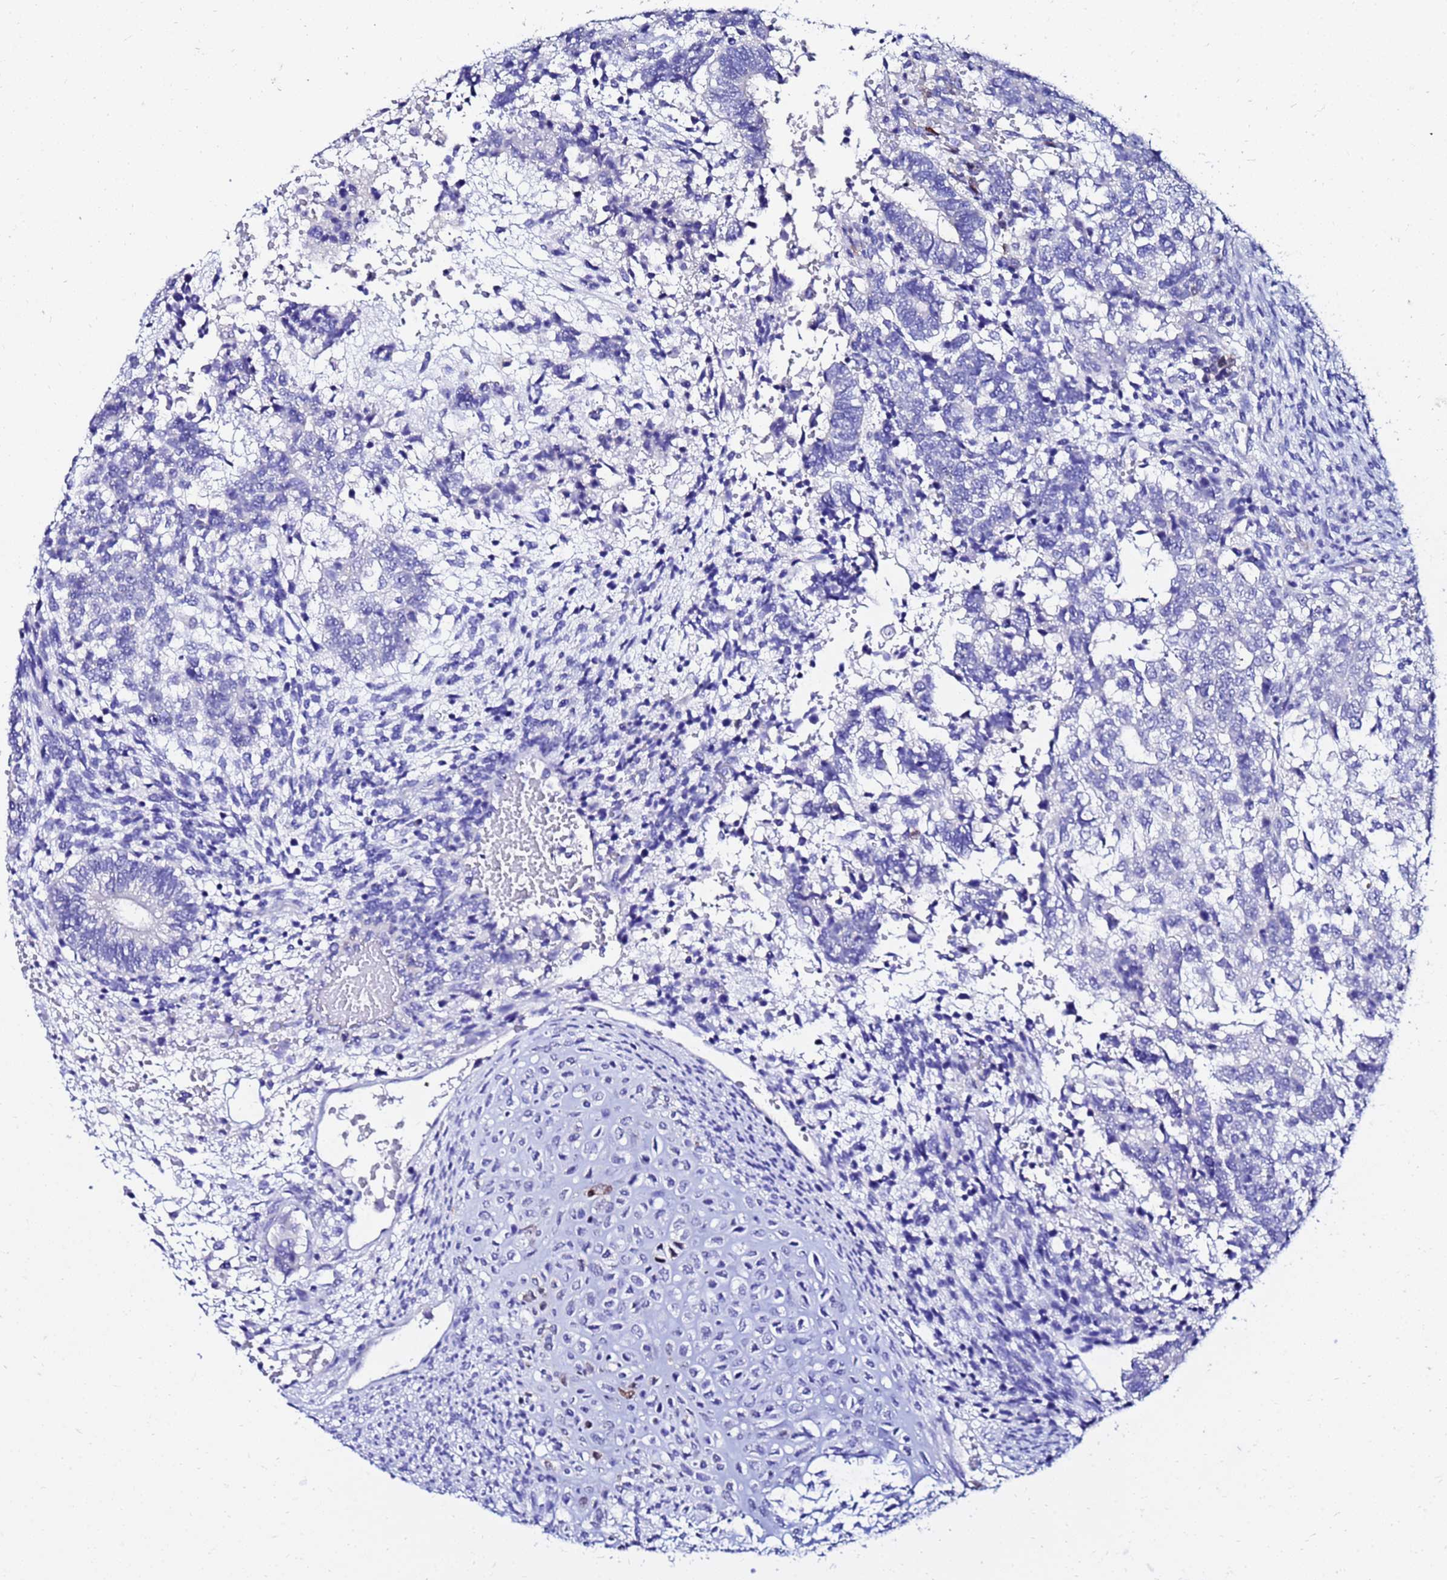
{"staining": {"intensity": "strong", "quantity": "<25%", "location": "cytoplasmic/membranous"}, "tissue": "testis cancer", "cell_type": "Tumor cells", "image_type": "cancer", "snomed": [{"axis": "morphology", "description": "Carcinoma, Embryonal, NOS"}, {"axis": "topography", "description": "Testis"}], "caption": "A brown stain labels strong cytoplasmic/membranous expression of a protein in human testis cancer (embryonal carcinoma) tumor cells. The protein is stained brown, and the nuclei are stained in blue (DAB (3,3'-diaminobenzidine) IHC with brightfield microscopy, high magnification).", "gene": "PPP1R14C", "patient": {"sex": "male", "age": 23}}